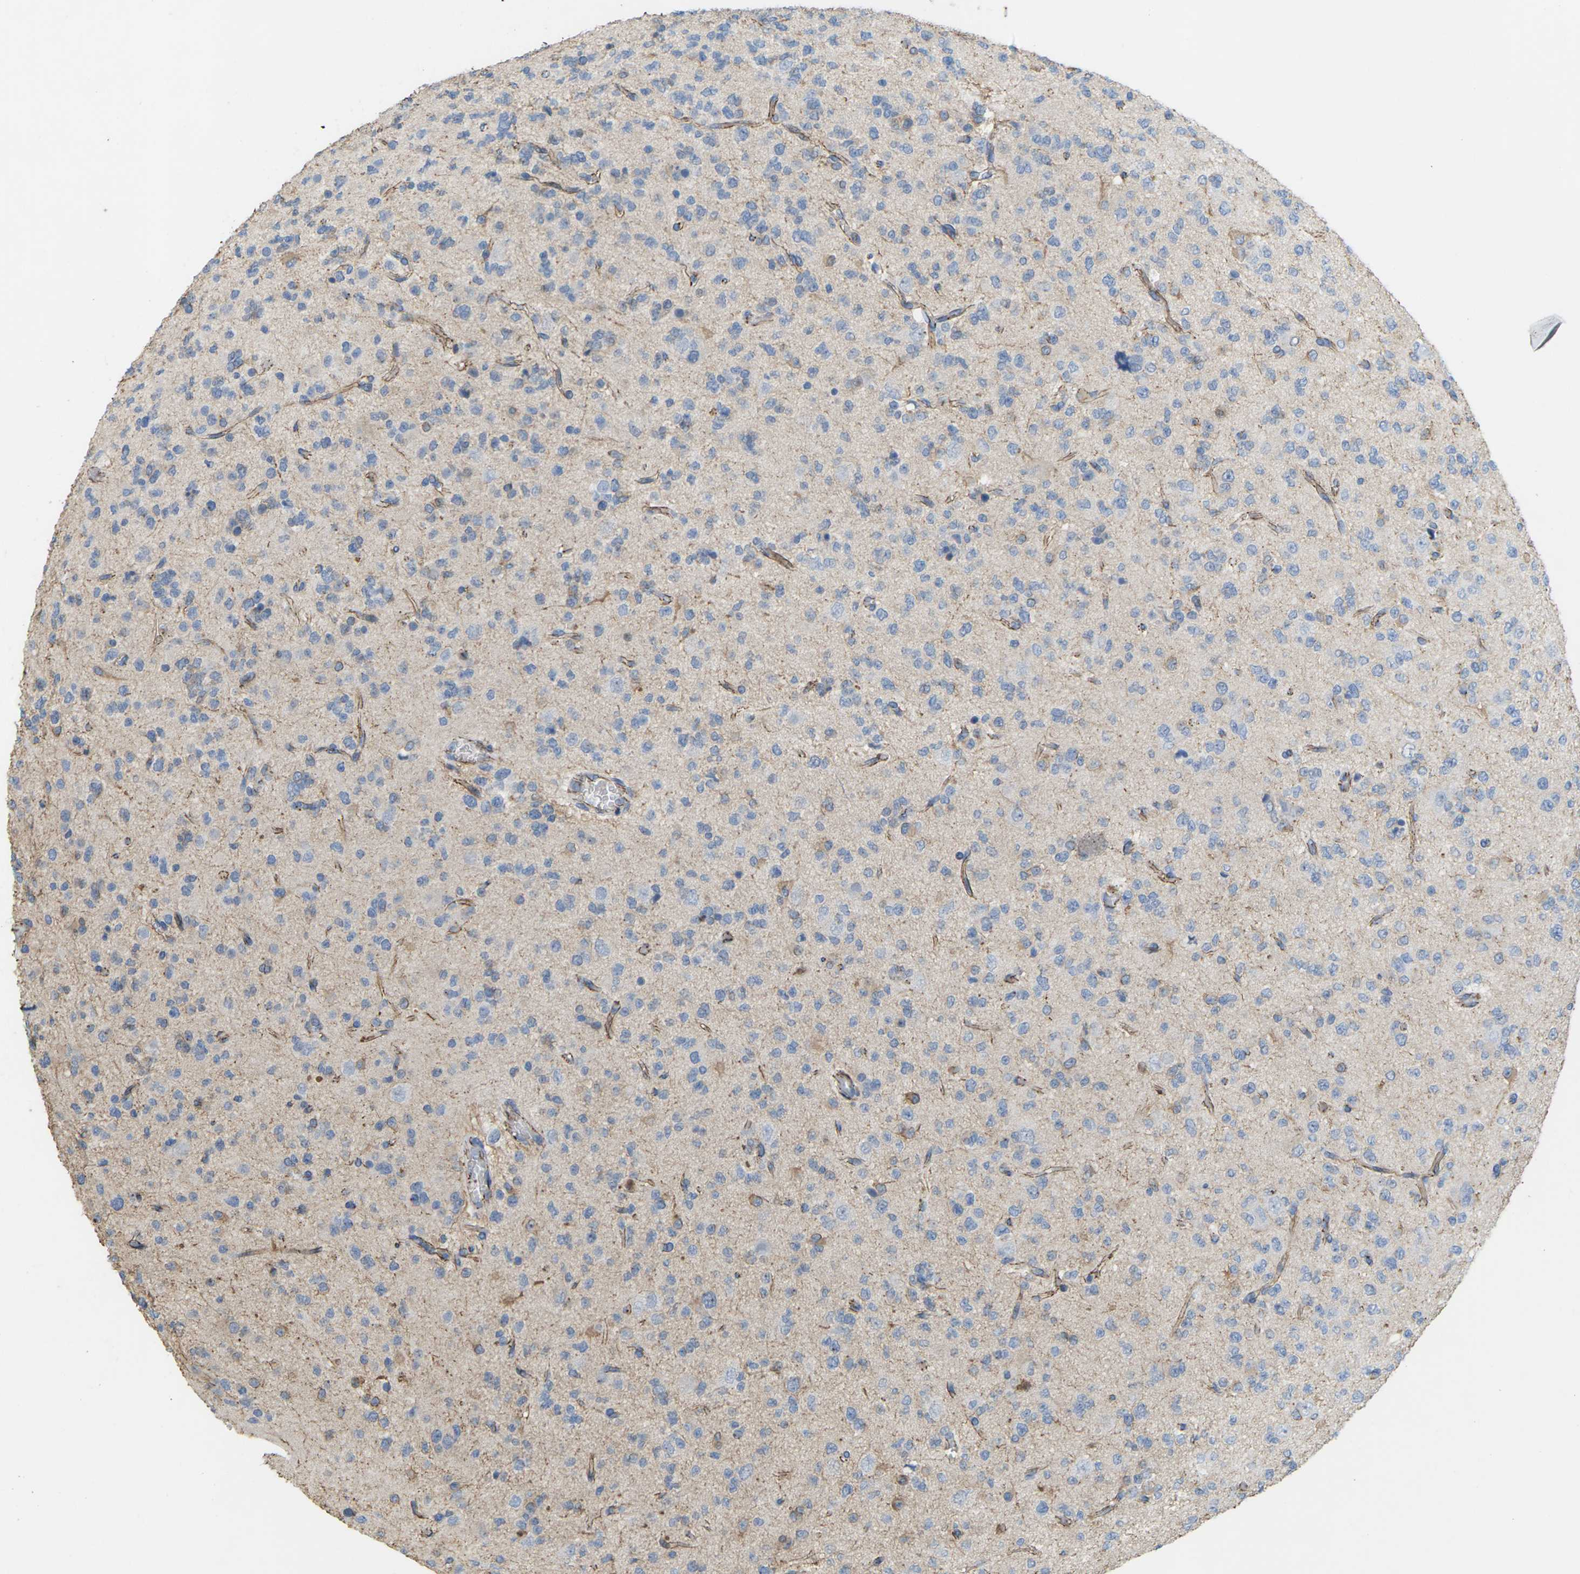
{"staining": {"intensity": "negative", "quantity": "none", "location": "none"}, "tissue": "glioma", "cell_type": "Tumor cells", "image_type": "cancer", "snomed": [{"axis": "morphology", "description": "Glioma, malignant, Low grade"}, {"axis": "topography", "description": "Brain"}], "caption": "High magnification brightfield microscopy of malignant glioma (low-grade) stained with DAB (brown) and counterstained with hematoxylin (blue): tumor cells show no significant positivity.", "gene": "CLDN3", "patient": {"sex": "male", "age": 38}}